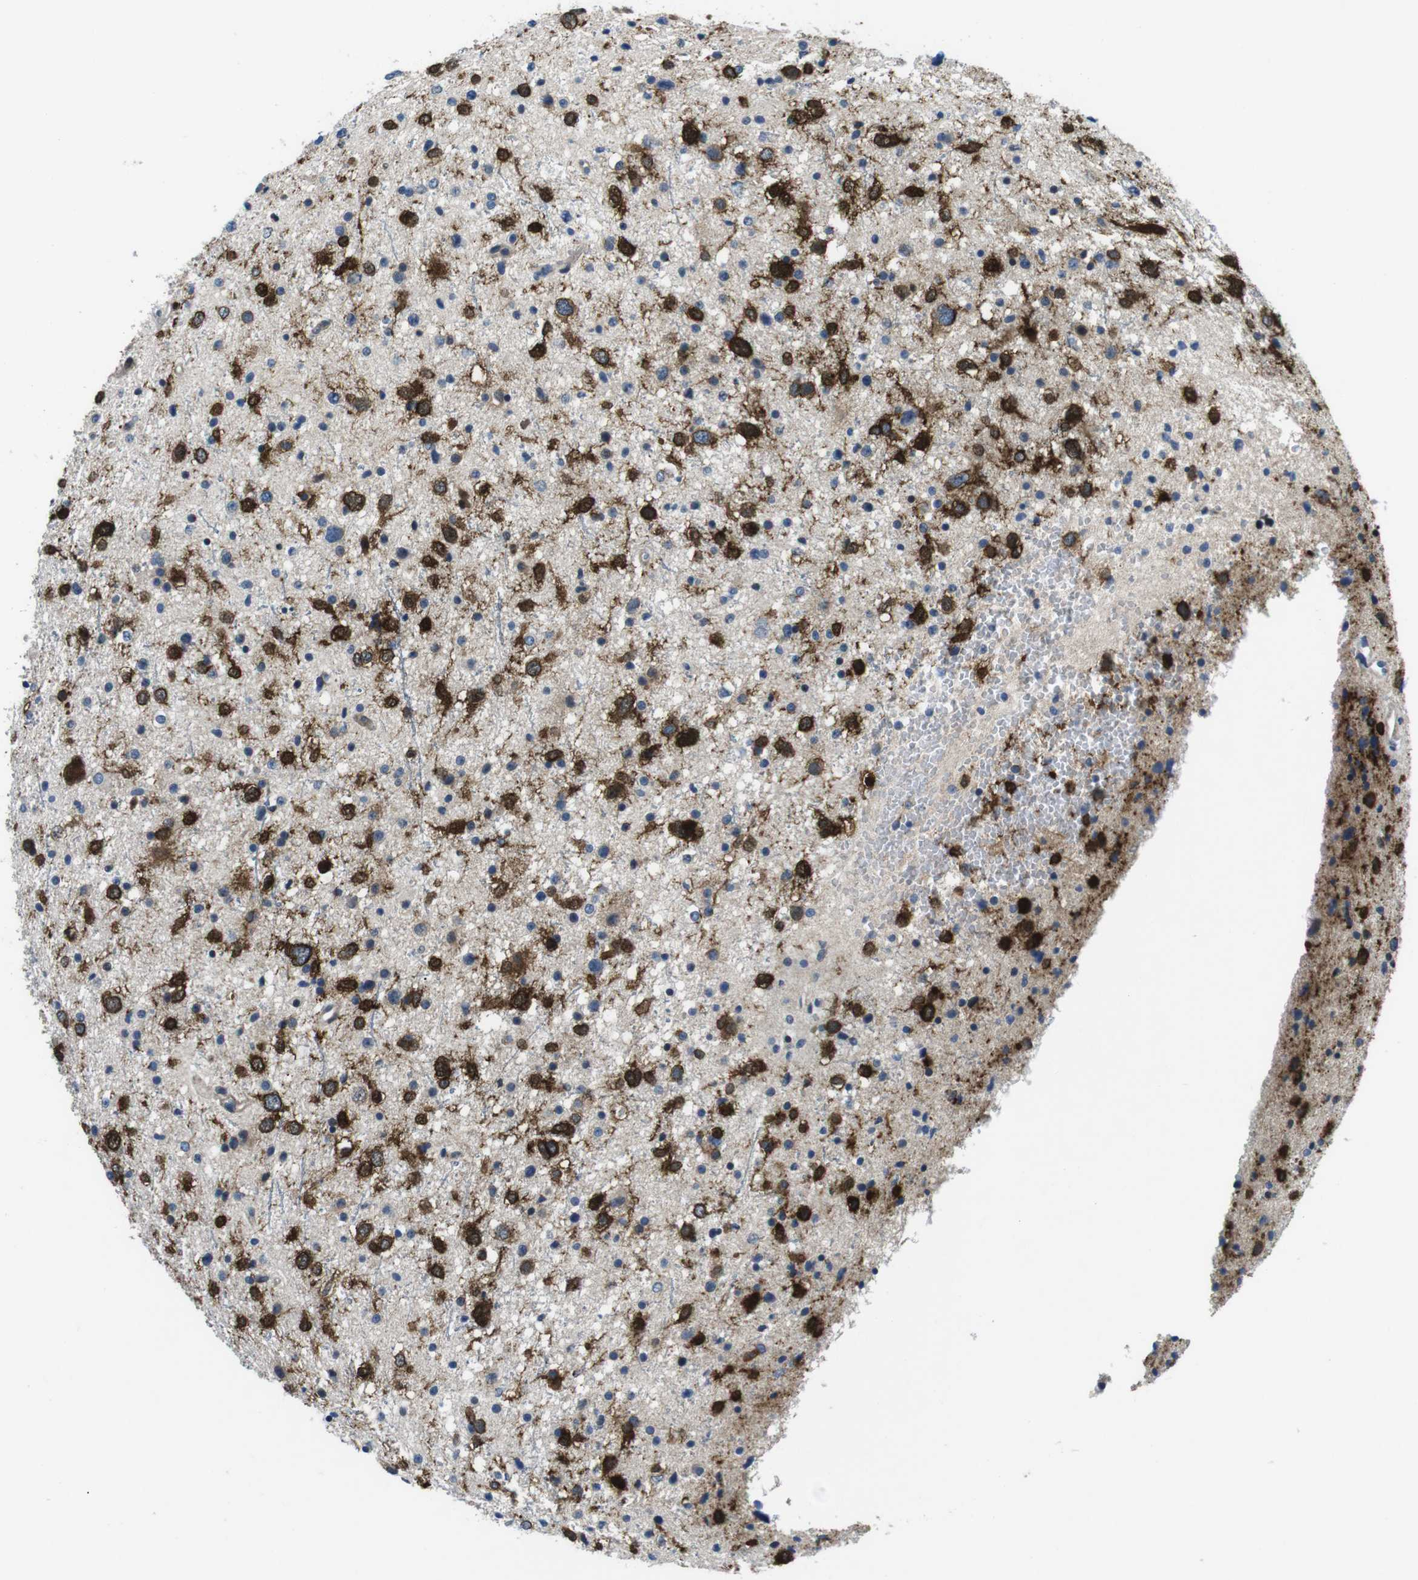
{"staining": {"intensity": "strong", "quantity": "25%-75%", "location": "cytoplasmic/membranous"}, "tissue": "glioma", "cell_type": "Tumor cells", "image_type": "cancer", "snomed": [{"axis": "morphology", "description": "Glioma, malignant, Low grade"}, {"axis": "topography", "description": "Brain"}], "caption": "Immunohistochemistry micrograph of neoplastic tissue: malignant glioma (low-grade) stained using IHC shows high levels of strong protein expression localized specifically in the cytoplasmic/membranous of tumor cells, appearing as a cytoplasmic/membranous brown color.", "gene": "PHLDA1", "patient": {"sex": "female", "age": 37}}